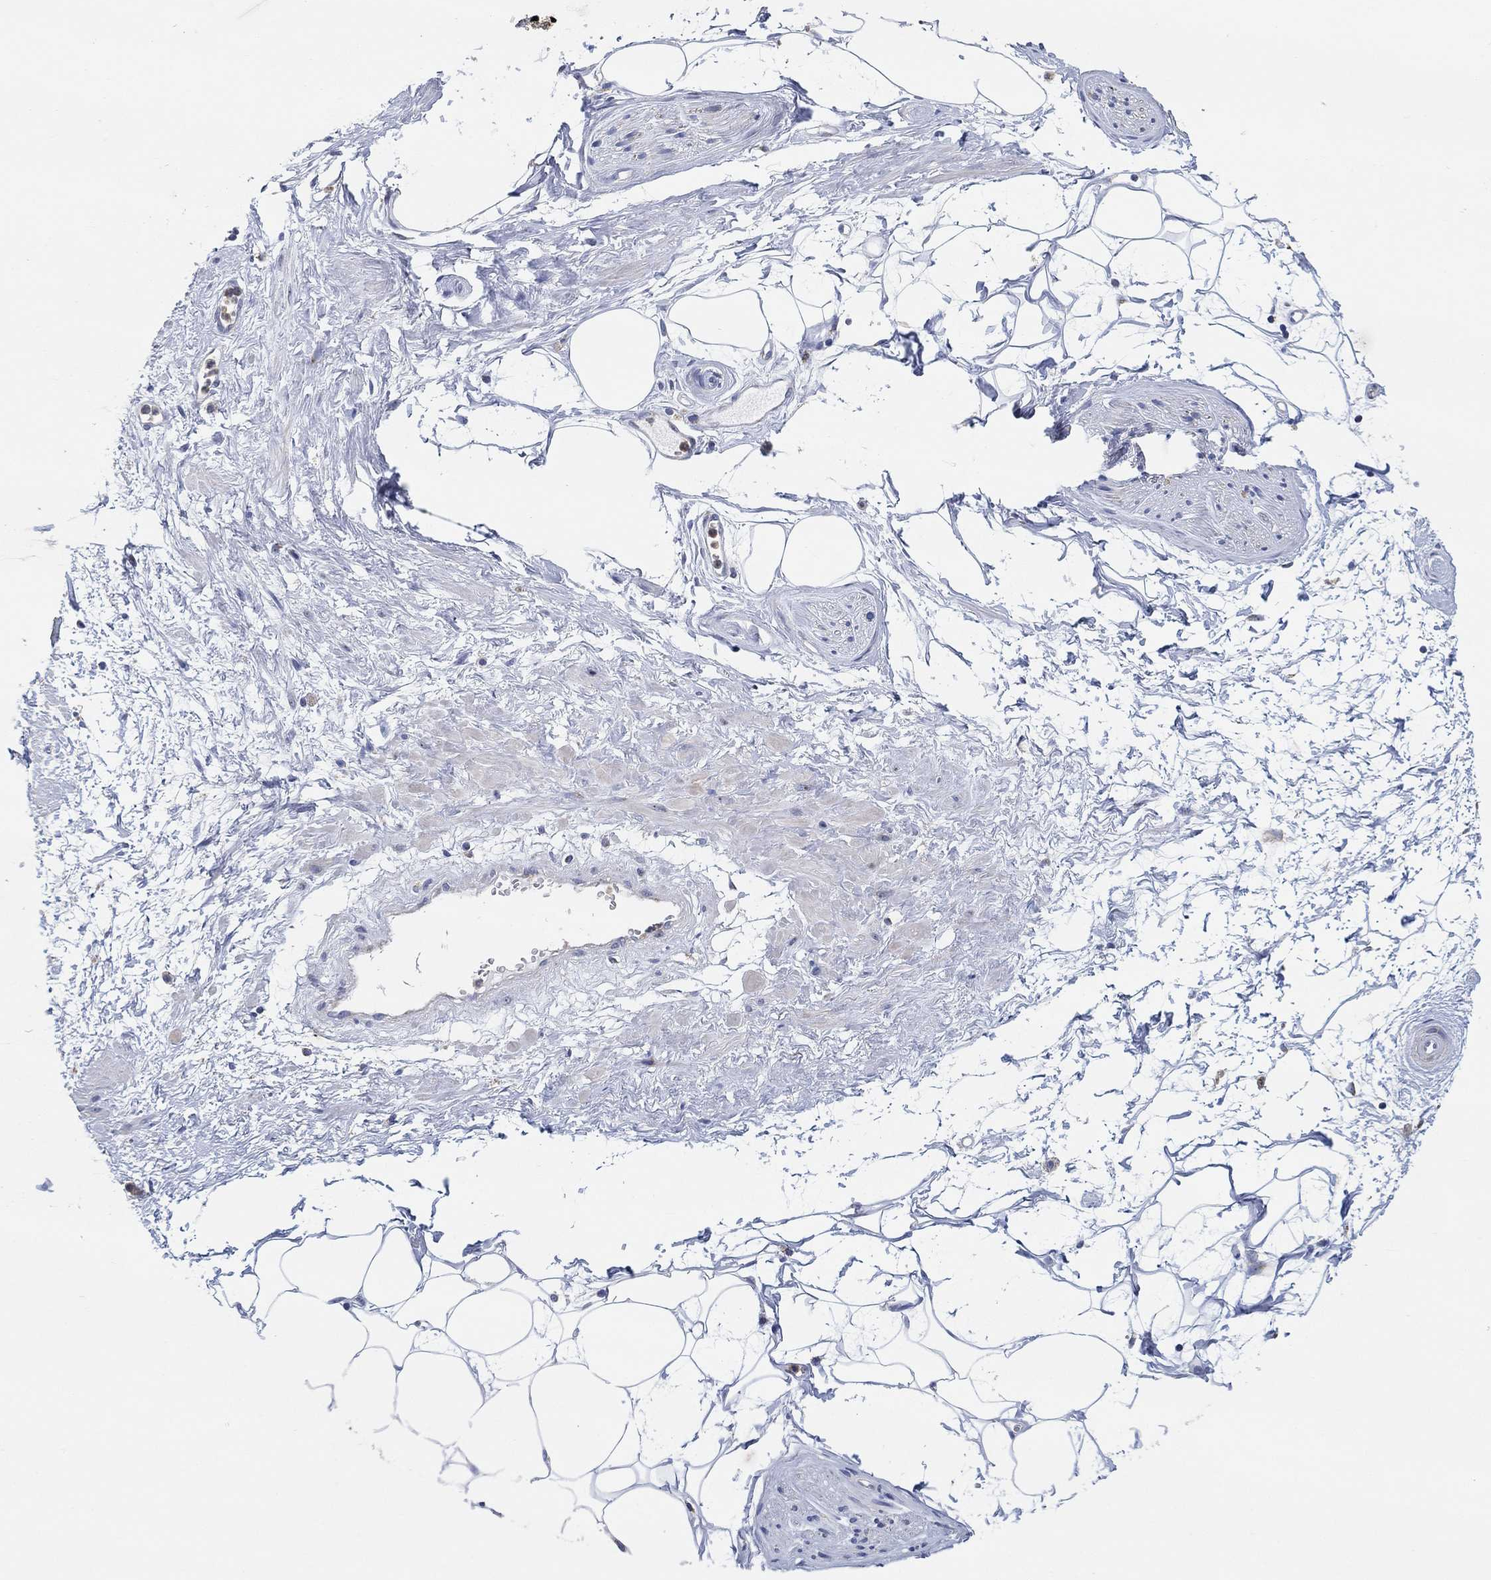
{"staining": {"intensity": "negative", "quantity": "none", "location": "none"}, "tissue": "adipose tissue", "cell_type": "Adipocytes", "image_type": "normal", "snomed": [{"axis": "morphology", "description": "Normal tissue, NOS"}, {"axis": "topography", "description": "Prostate"}, {"axis": "topography", "description": "Peripheral nerve tissue"}], "caption": "Human adipose tissue stained for a protein using immunohistochemistry (IHC) displays no expression in adipocytes.", "gene": "GCAT", "patient": {"sex": "male", "age": 57}}